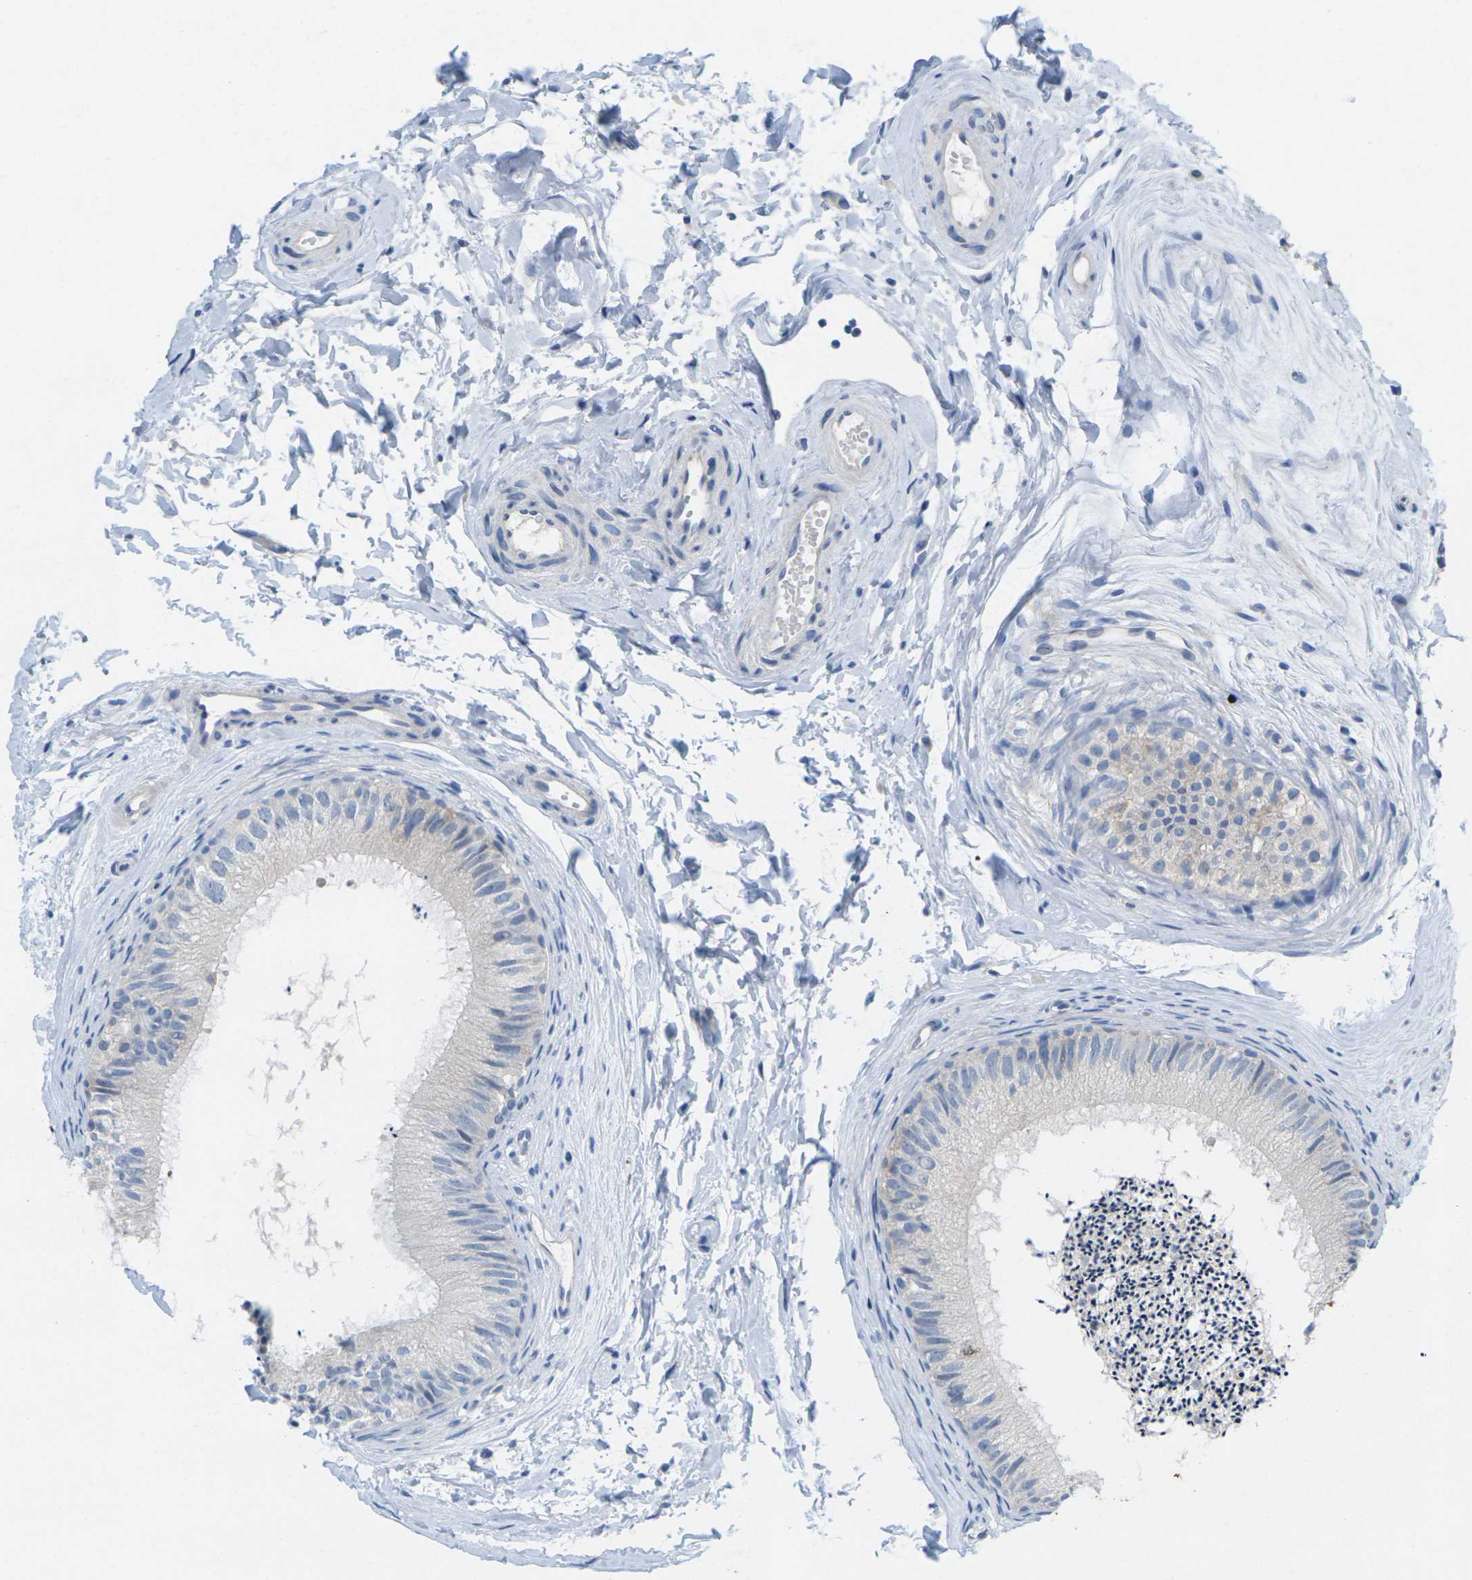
{"staining": {"intensity": "weak", "quantity": "<25%", "location": "cytoplasmic/membranous"}, "tissue": "epididymis", "cell_type": "Glandular cells", "image_type": "normal", "snomed": [{"axis": "morphology", "description": "Normal tissue, NOS"}, {"axis": "topography", "description": "Epididymis"}], "caption": "High magnification brightfield microscopy of unremarkable epididymis stained with DAB (3,3'-diaminobenzidine) (brown) and counterstained with hematoxylin (blue): glandular cells show no significant expression. (DAB immunohistochemistry (IHC), high magnification).", "gene": "TNNI3", "patient": {"sex": "male", "age": 56}}